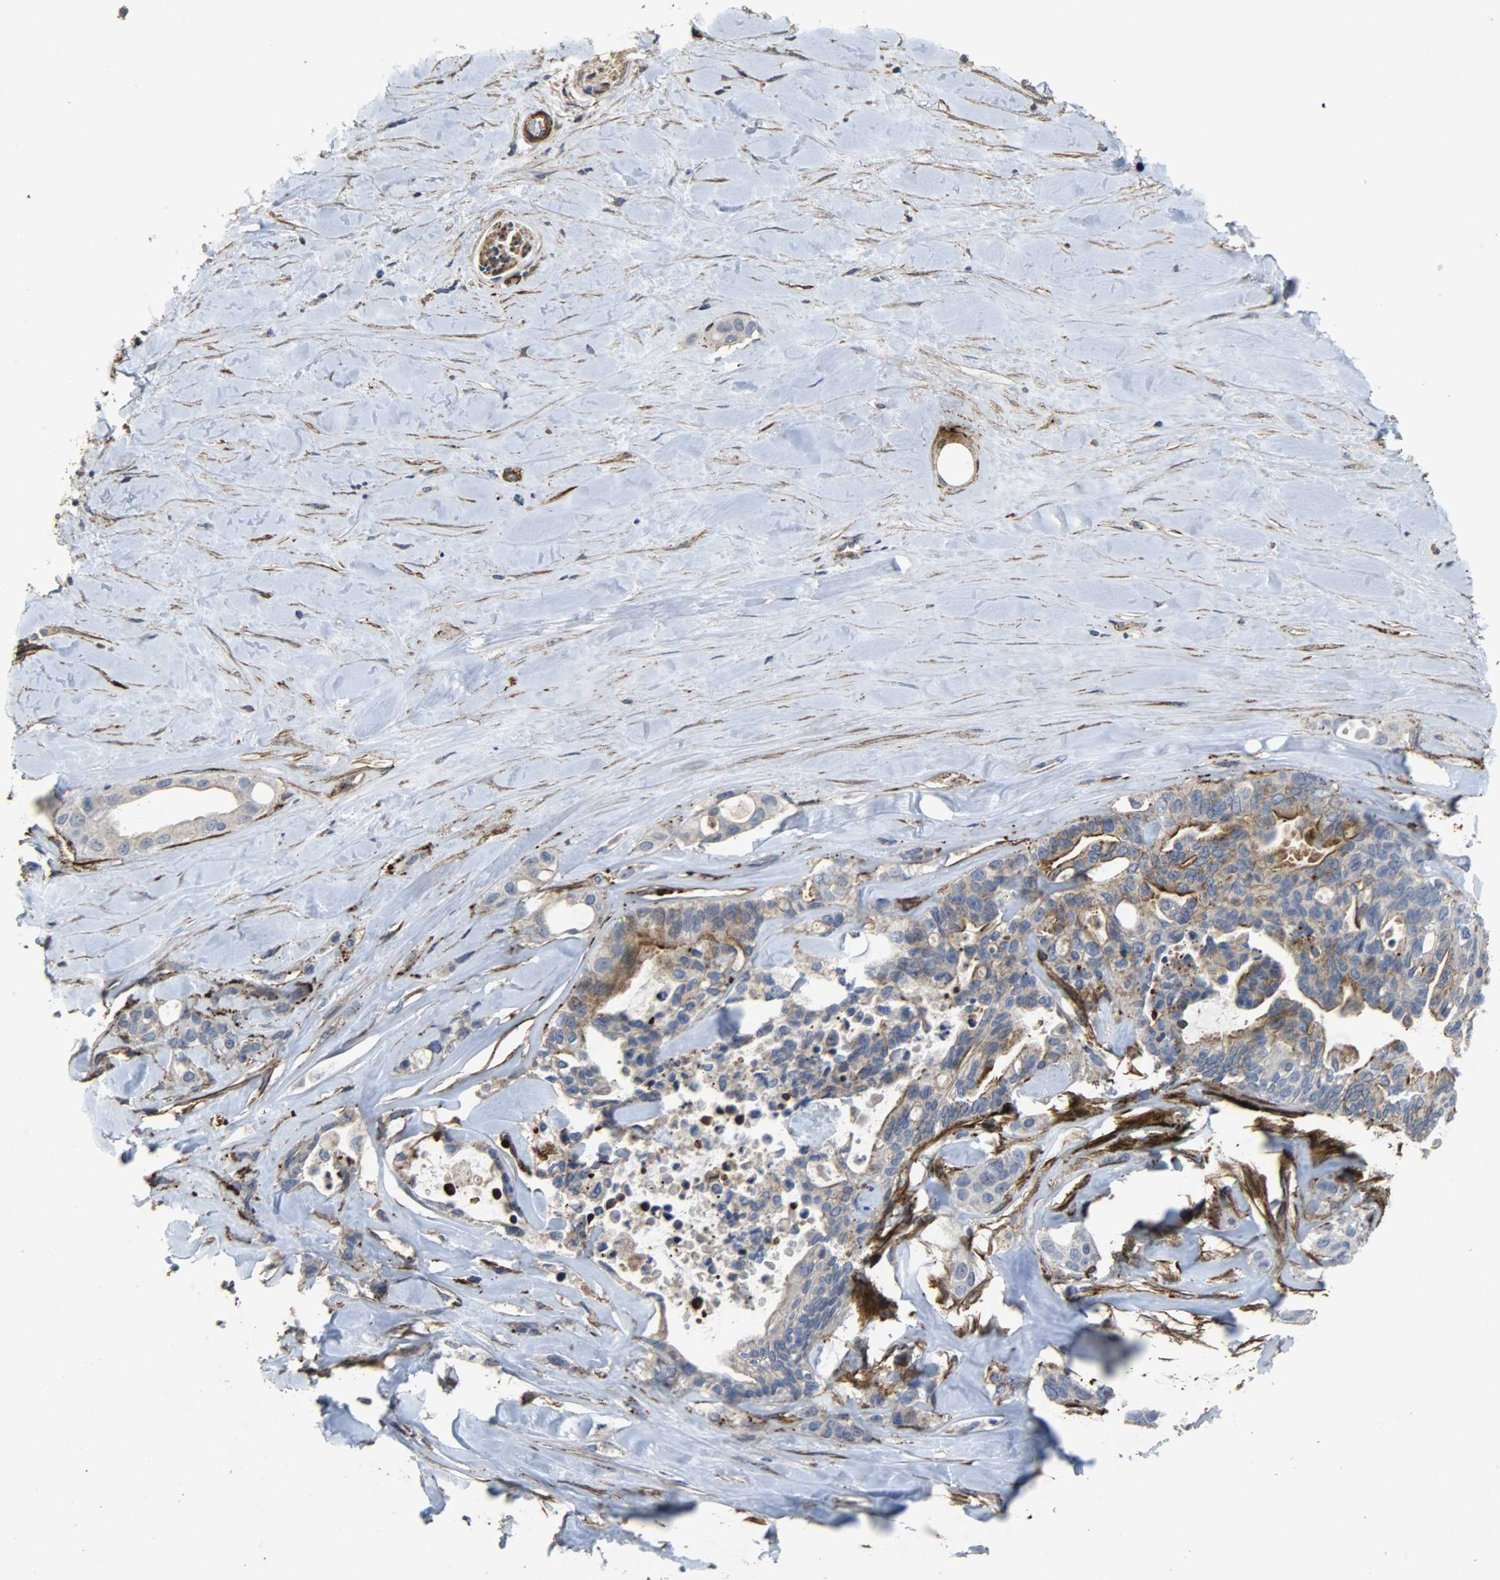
{"staining": {"intensity": "moderate", "quantity": "<25%", "location": "cytoplasmic/membranous"}, "tissue": "liver cancer", "cell_type": "Tumor cells", "image_type": "cancer", "snomed": [{"axis": "morphology", "description": "Cholangiocarcinoma"}, {"axis": "topography", "description": "Liver"}], "caption": "Protein expression by immunohistochemistry demonstrates moderate cytoplasmic/membranous positivity in approximately <25% of tumor cells in liver cancer. Using DAB (brown) and hematoxylin (blue) stains, captured at high magnification using brightfield microscopy.", "gene": "TPM4", "patient": {"sex": "female", "age": 67}}